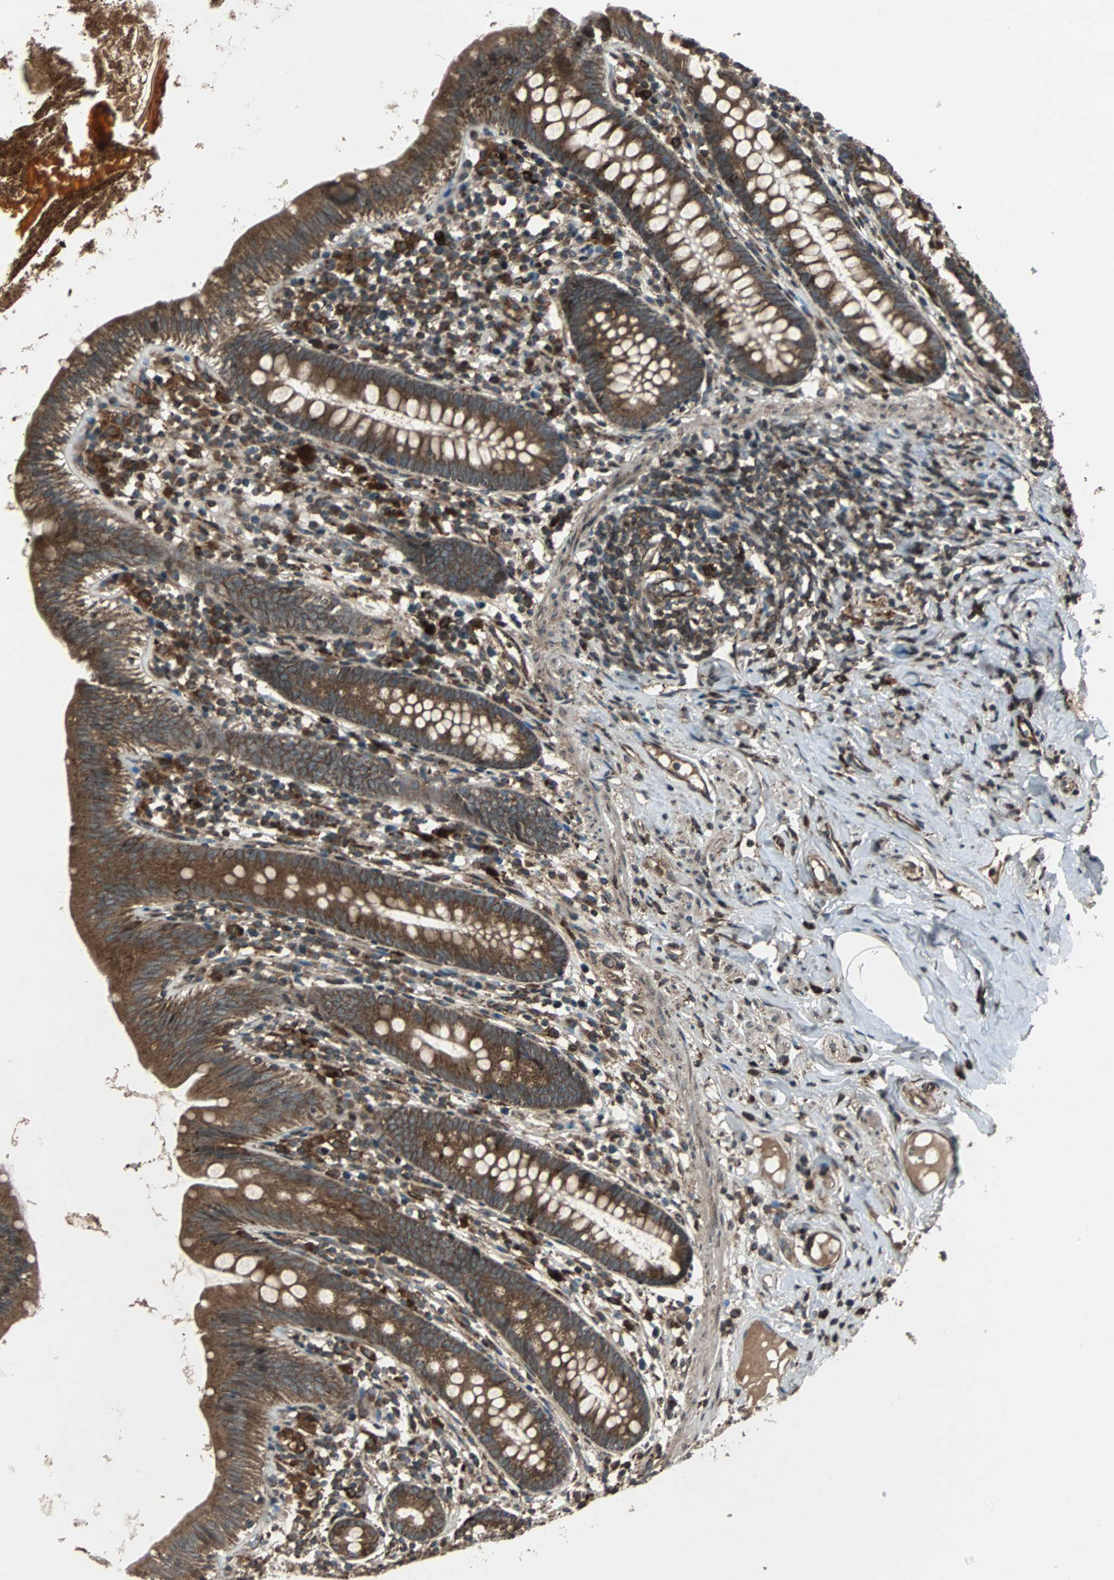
{"staining": {"intensity": "strong", "quantity": ">75%", "location": "cytoplasmic/membranous"}, "tissue": "appendix", "cell_type": "Glandular cells", "image_type": "normal", "snomed": [{"axis": "morphology", "description": "Normal tissue, NOS"}, {"axis": "topography", "description": "Appendix"}], "caption": "A brown stain highlights strong cytoplasmic/membranous staining of a protein in glandular cells of unremarkable human appendix.", "gene": "RAB7A", "patient": {"sex": "male", "age": 52}}